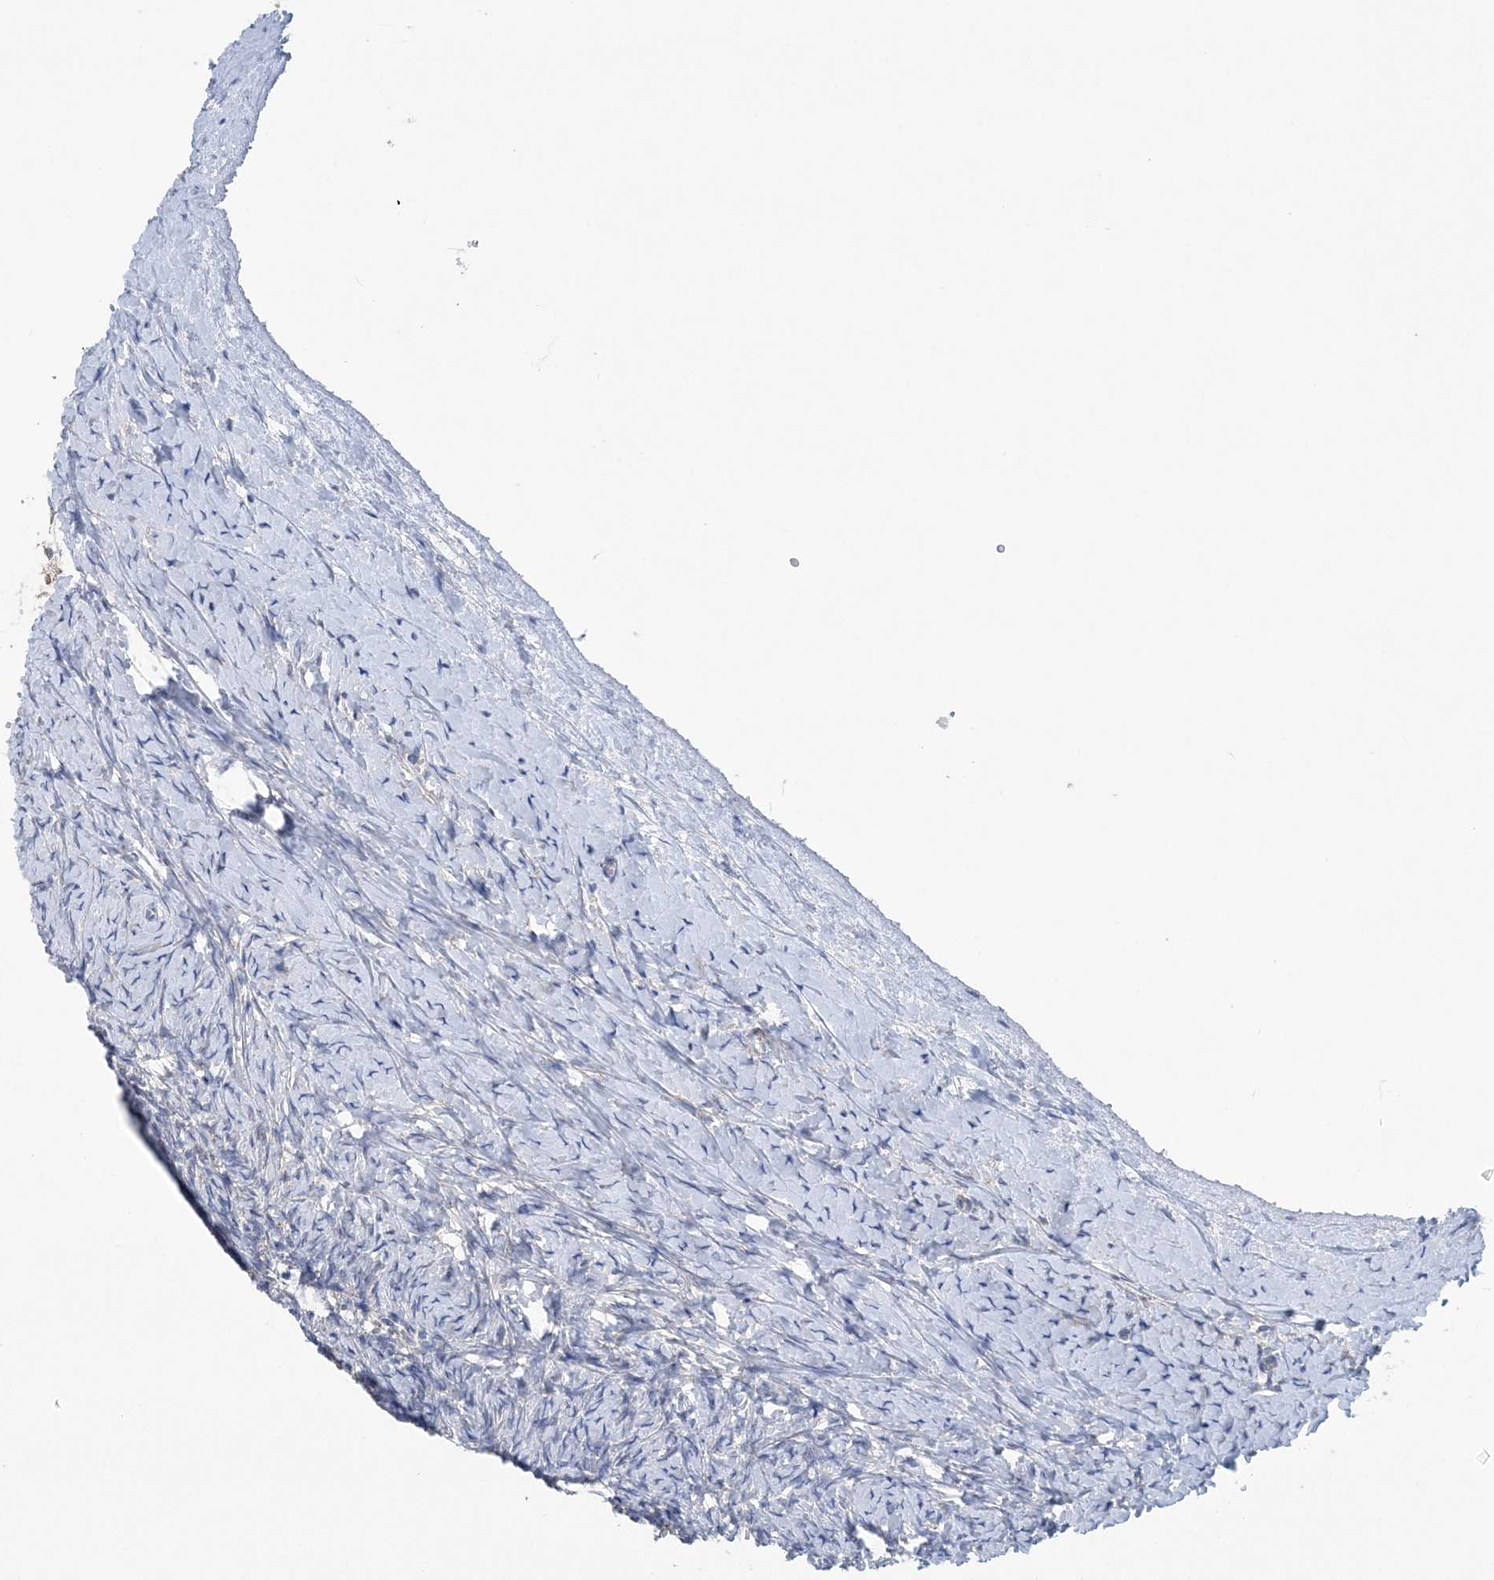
{"staining": {"intensity": "negative", "quantity": "none", "location": "none"}, "tissue": "ovary", "cell_type": "Ovarian stroma cells", "image_type": "normal", "snomed": [{"axis": "morphology", "description": "Normal tissue, NOS"}, {"axis": "morphology", "description": "Developmental malformation"}, {"axis": "topography", "description": "Ovary"}], "caption": "This is a image of IHC staining of benign ovary, which shows no expression in ovarian stroma cells. The staining is performed using DAB brown chromogen with nuclei counter-stained in using hematoxylin.", "gene": "COPE", "patient": {"sex": "female", "age": 39}}